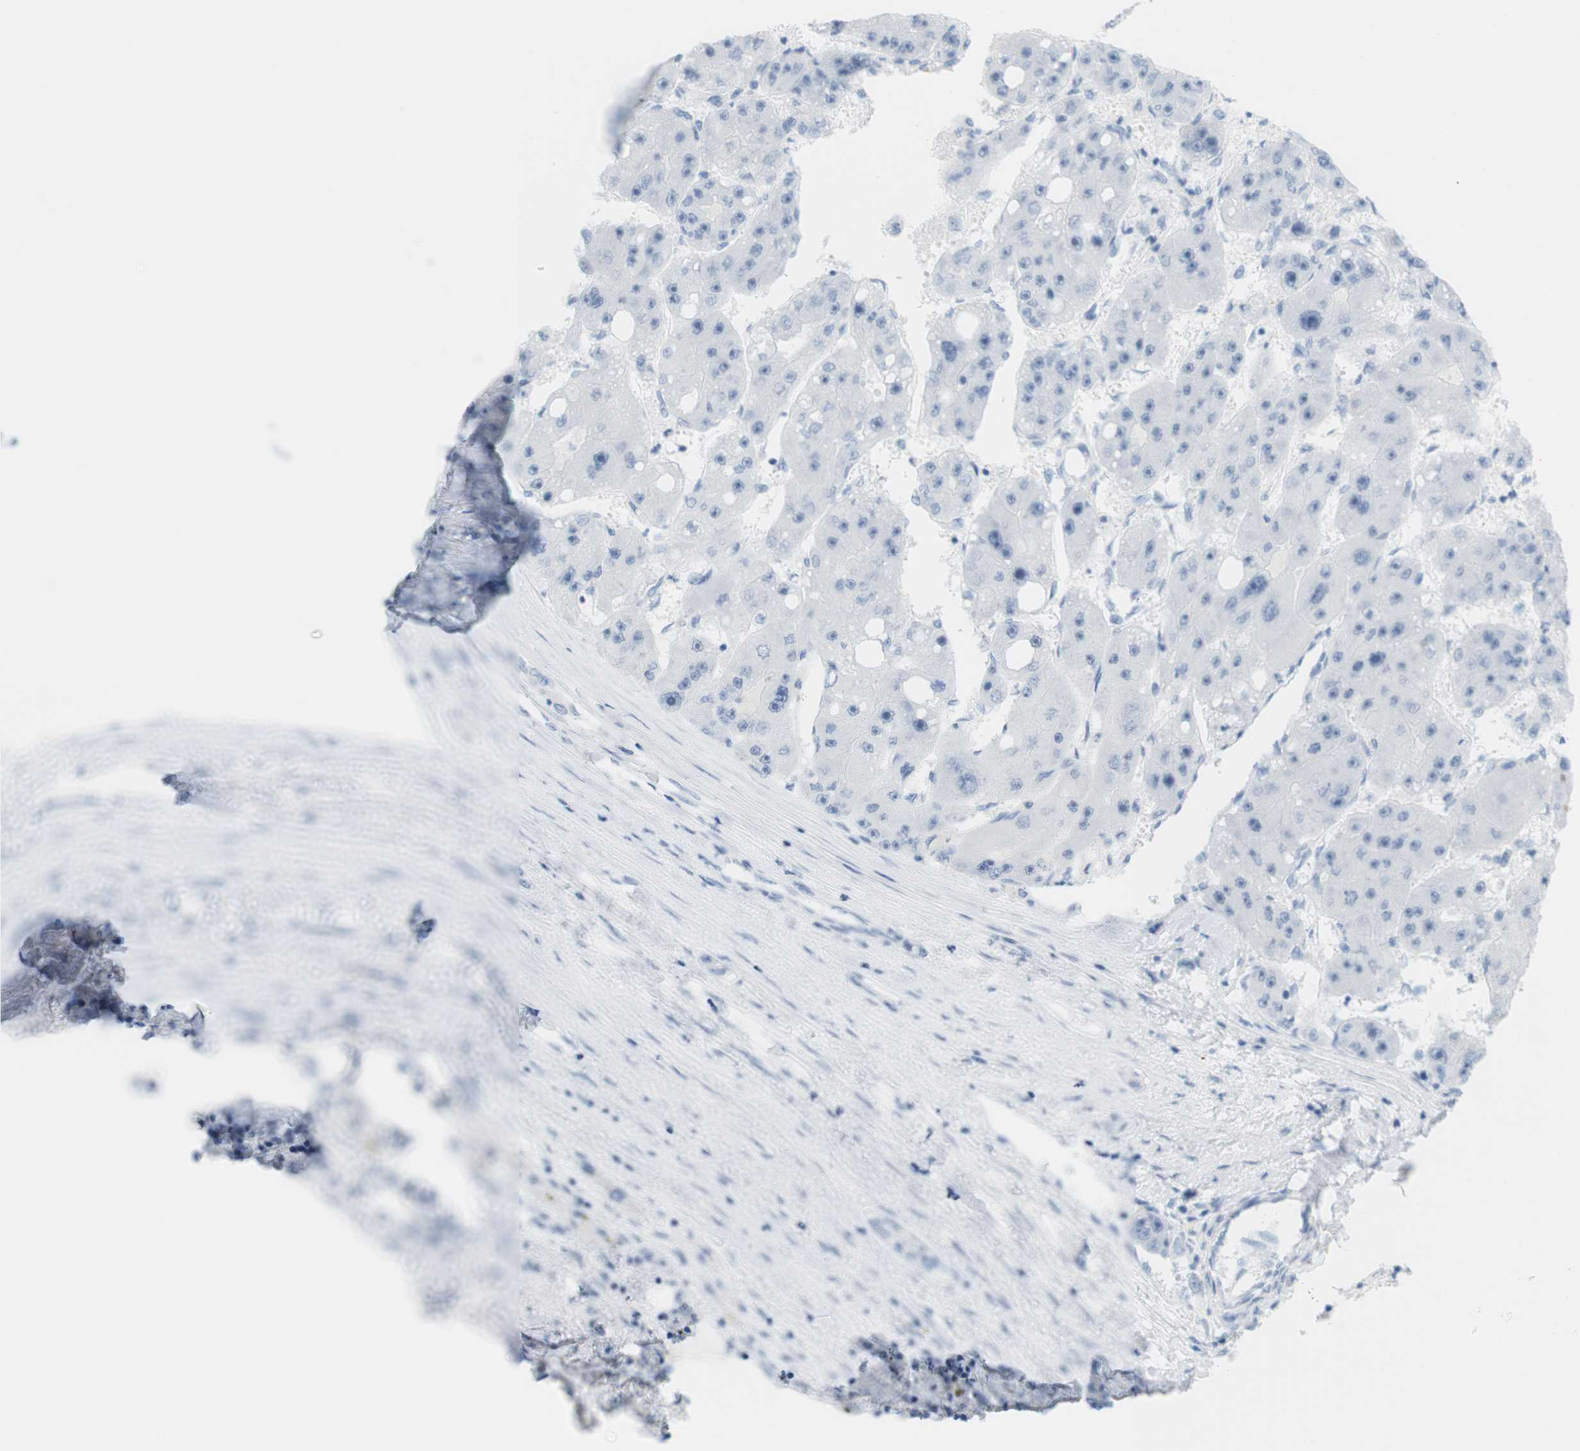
{"staining": {"intensity": "negative", "quantity": "none", "location": "none"}, "tissue": "liver cancer", "cell_type": "Tumor cells", "image_type": "cancer", "snomed": [{"axis": "morphology", "description": "Carcinoma, Hepatocellular, NOS"}, {"axis": "topography", "description": "Liver"}], "caption": "Tumor cells show no significant staining in liver hepatocellular carcinoma.", "gene": "TNNT2", "patient": {"sex": "female", "age": 61}}